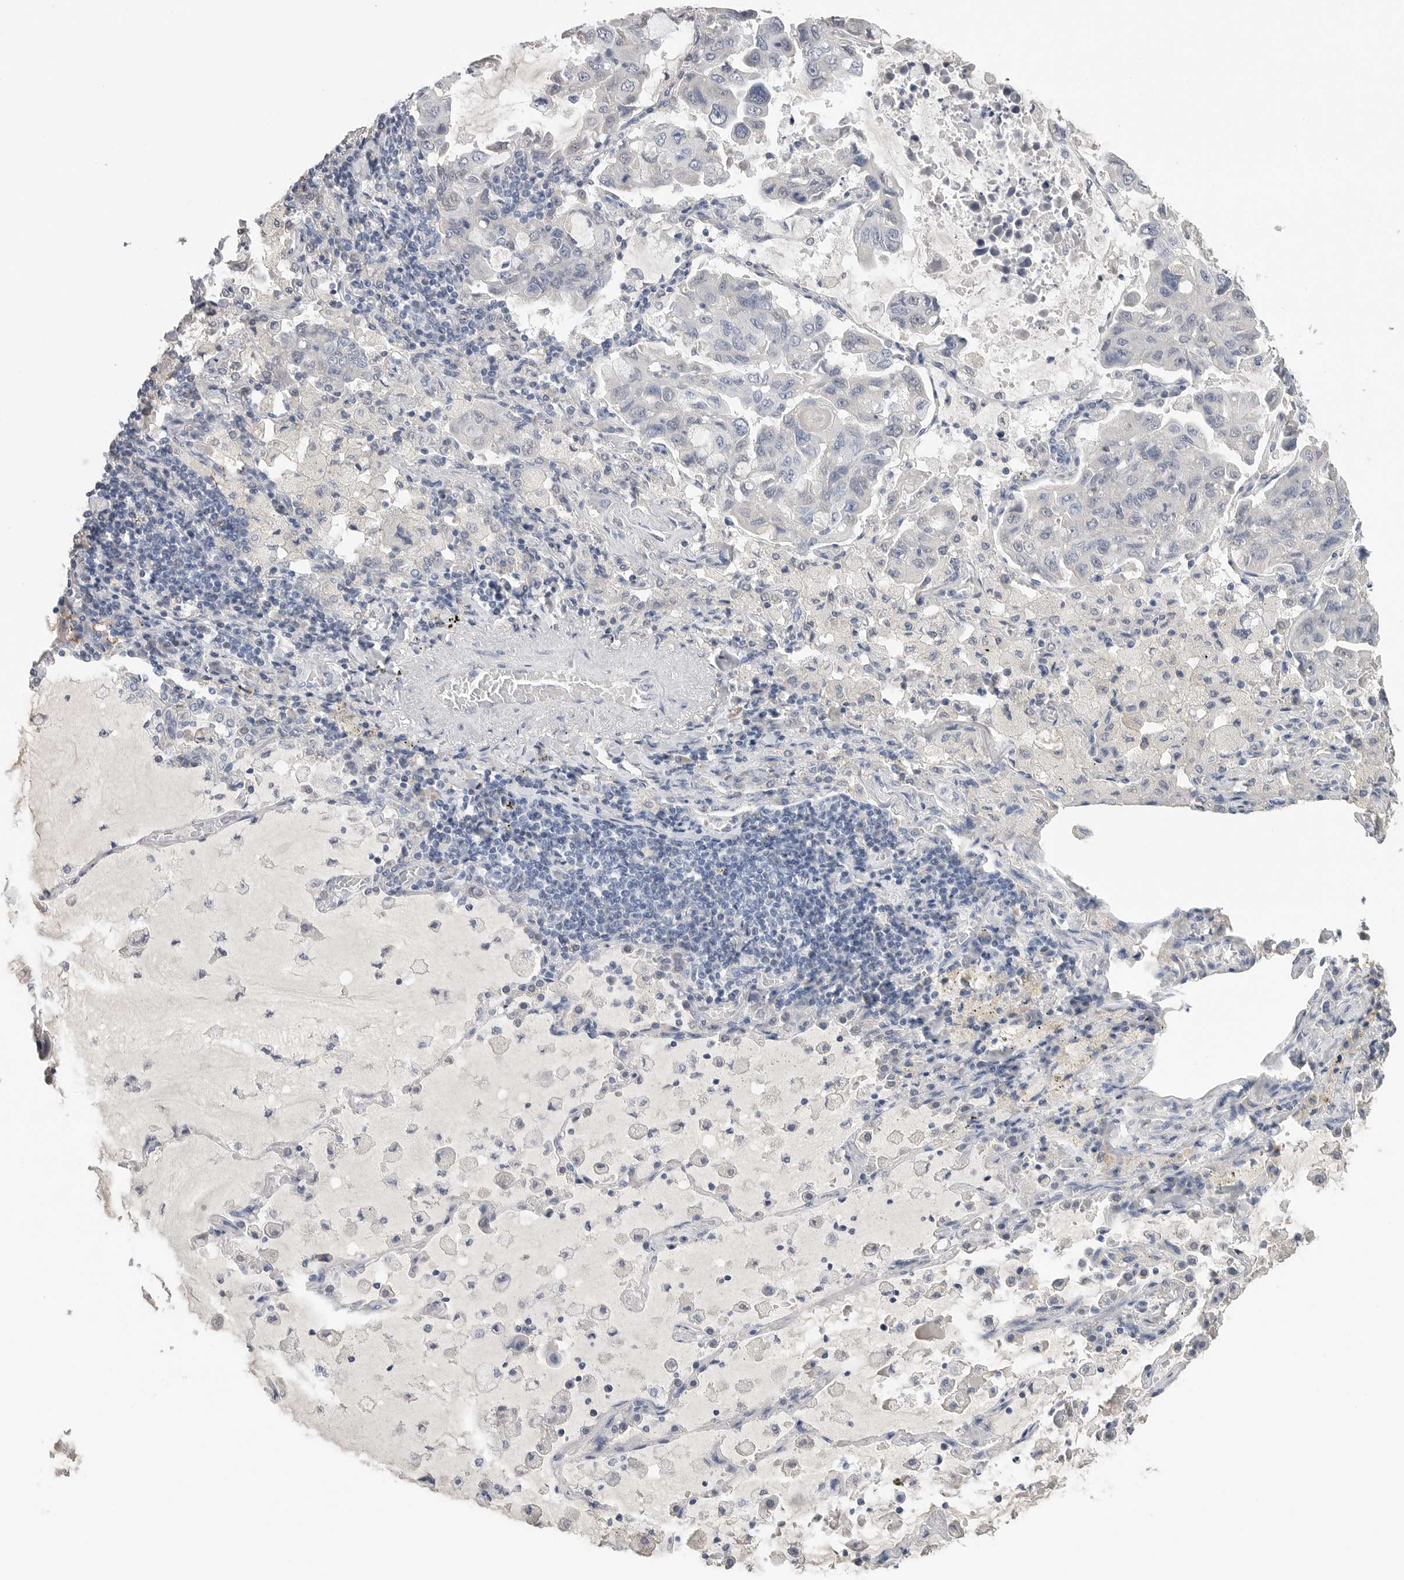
{"staining": {"intensity": "negative", "quantity": "none", "location": "none"}, "tissue": "lung cancer", "cell_type": "Tumor cells", "image_type": "cancer", "snomed": [{"axis": "morphology", "description": "Adenocarcinoma, NOS"}, {"axis": "topography", "description": "Lung"}], "caption": "This is an immunohistochemistry micrograph of lung adenocarcinoma. There is no expression in tumor cells.", "gene": "FABP6", "patient": {"sex": "male", "age": 64}}